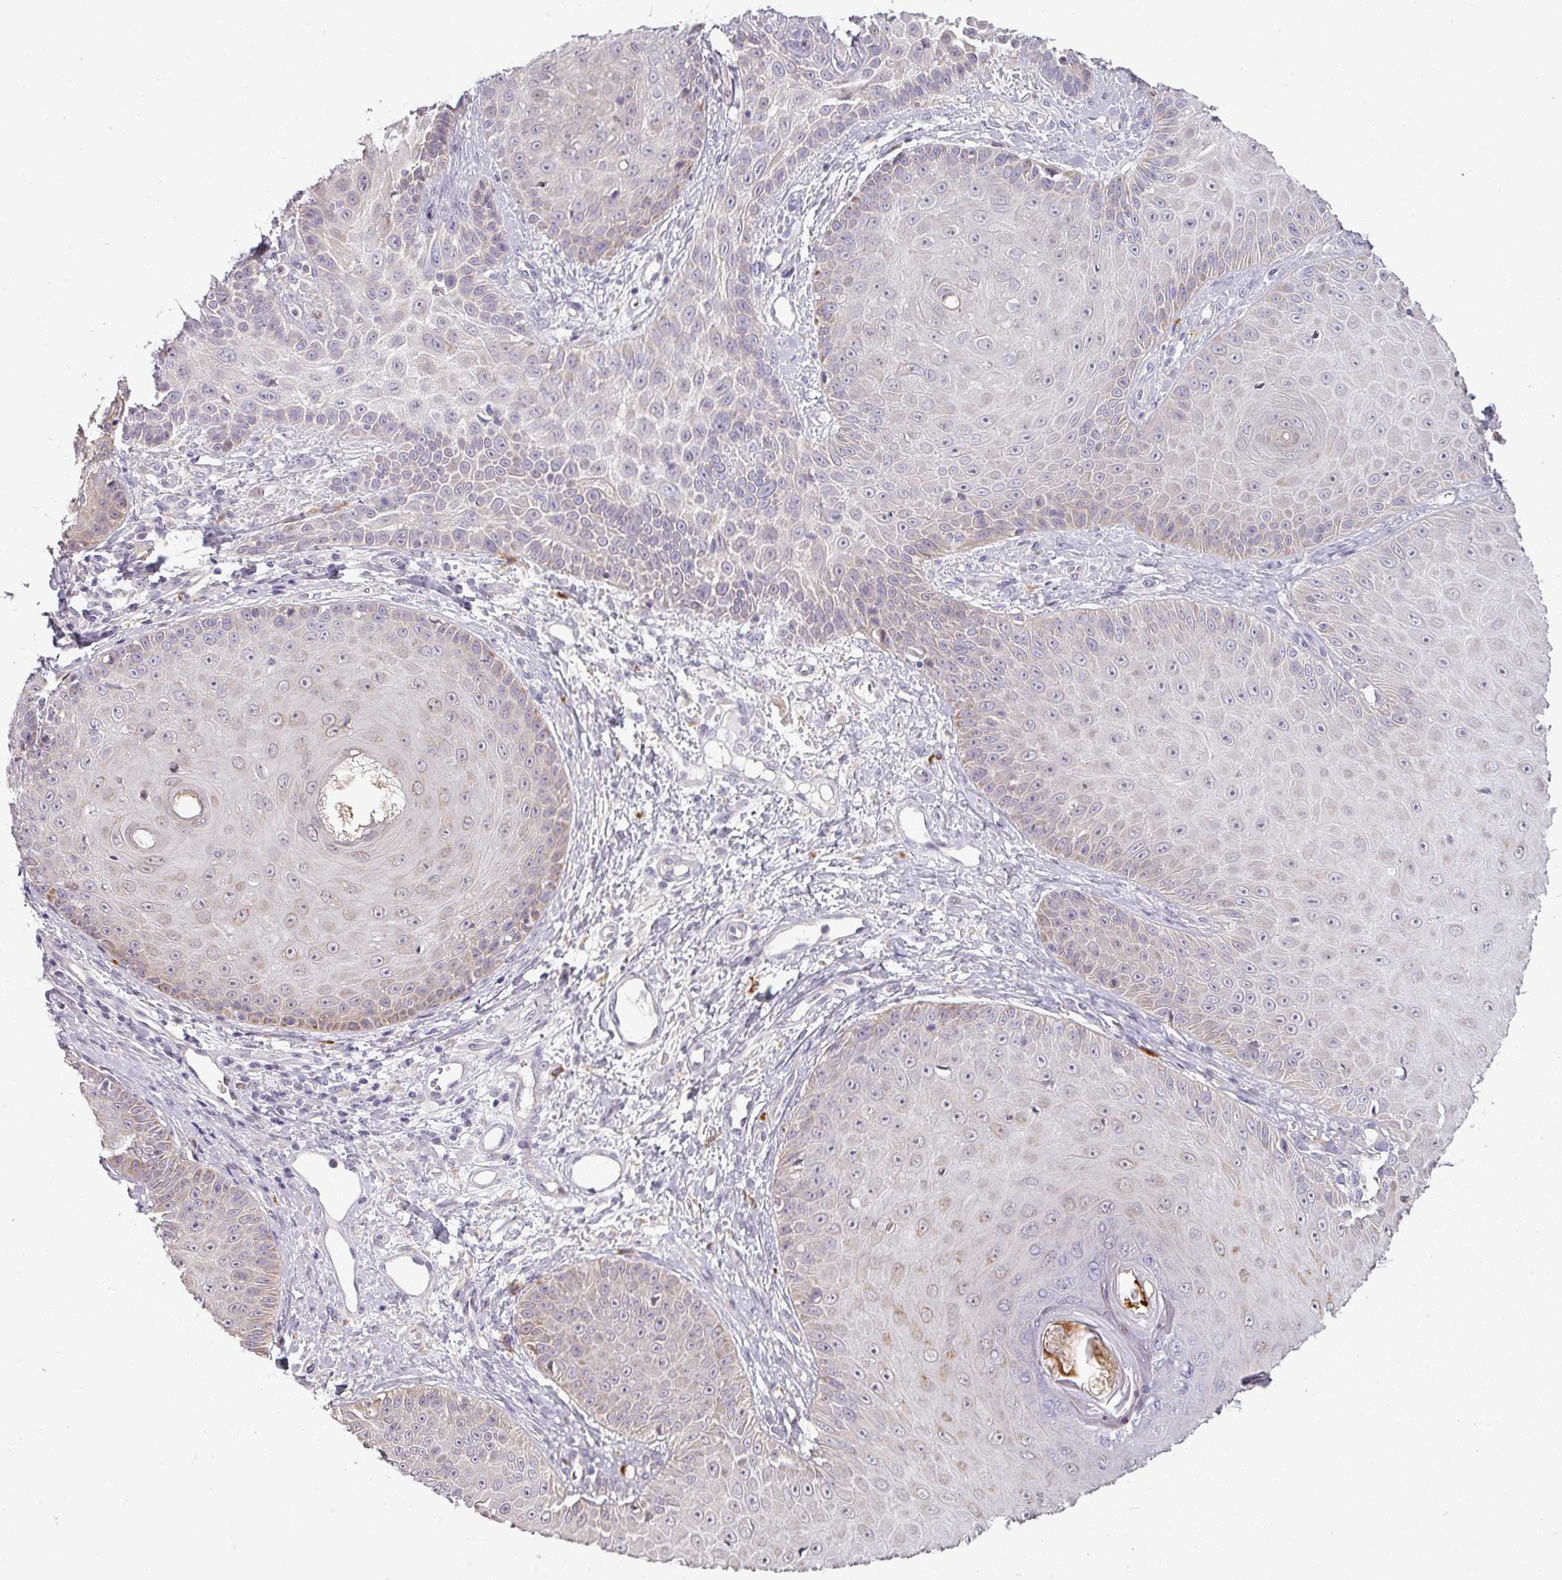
{"staining": {"intensity": "weak", "quantity": "25%-75%", "location": "cytoplasmic/membranous"}, "tissue": "skin cancer", "cell_type": "Tumor cells", "image_type": "cancer", "snomed": [{"axis": "morphology", "description": "Squamous cell carcinoma, NOS"}, {"axis": "topography", "description": "Skin"}], "caption": "Immunohistochemical staining of skin squamous cell carcinoma exhibits low levels of weak cytoplasmic/membranous expression in approximately 25%-75% of tumor cells.", "gene": "C2orf16", "patient": {"sex": "male", "age": 86}}